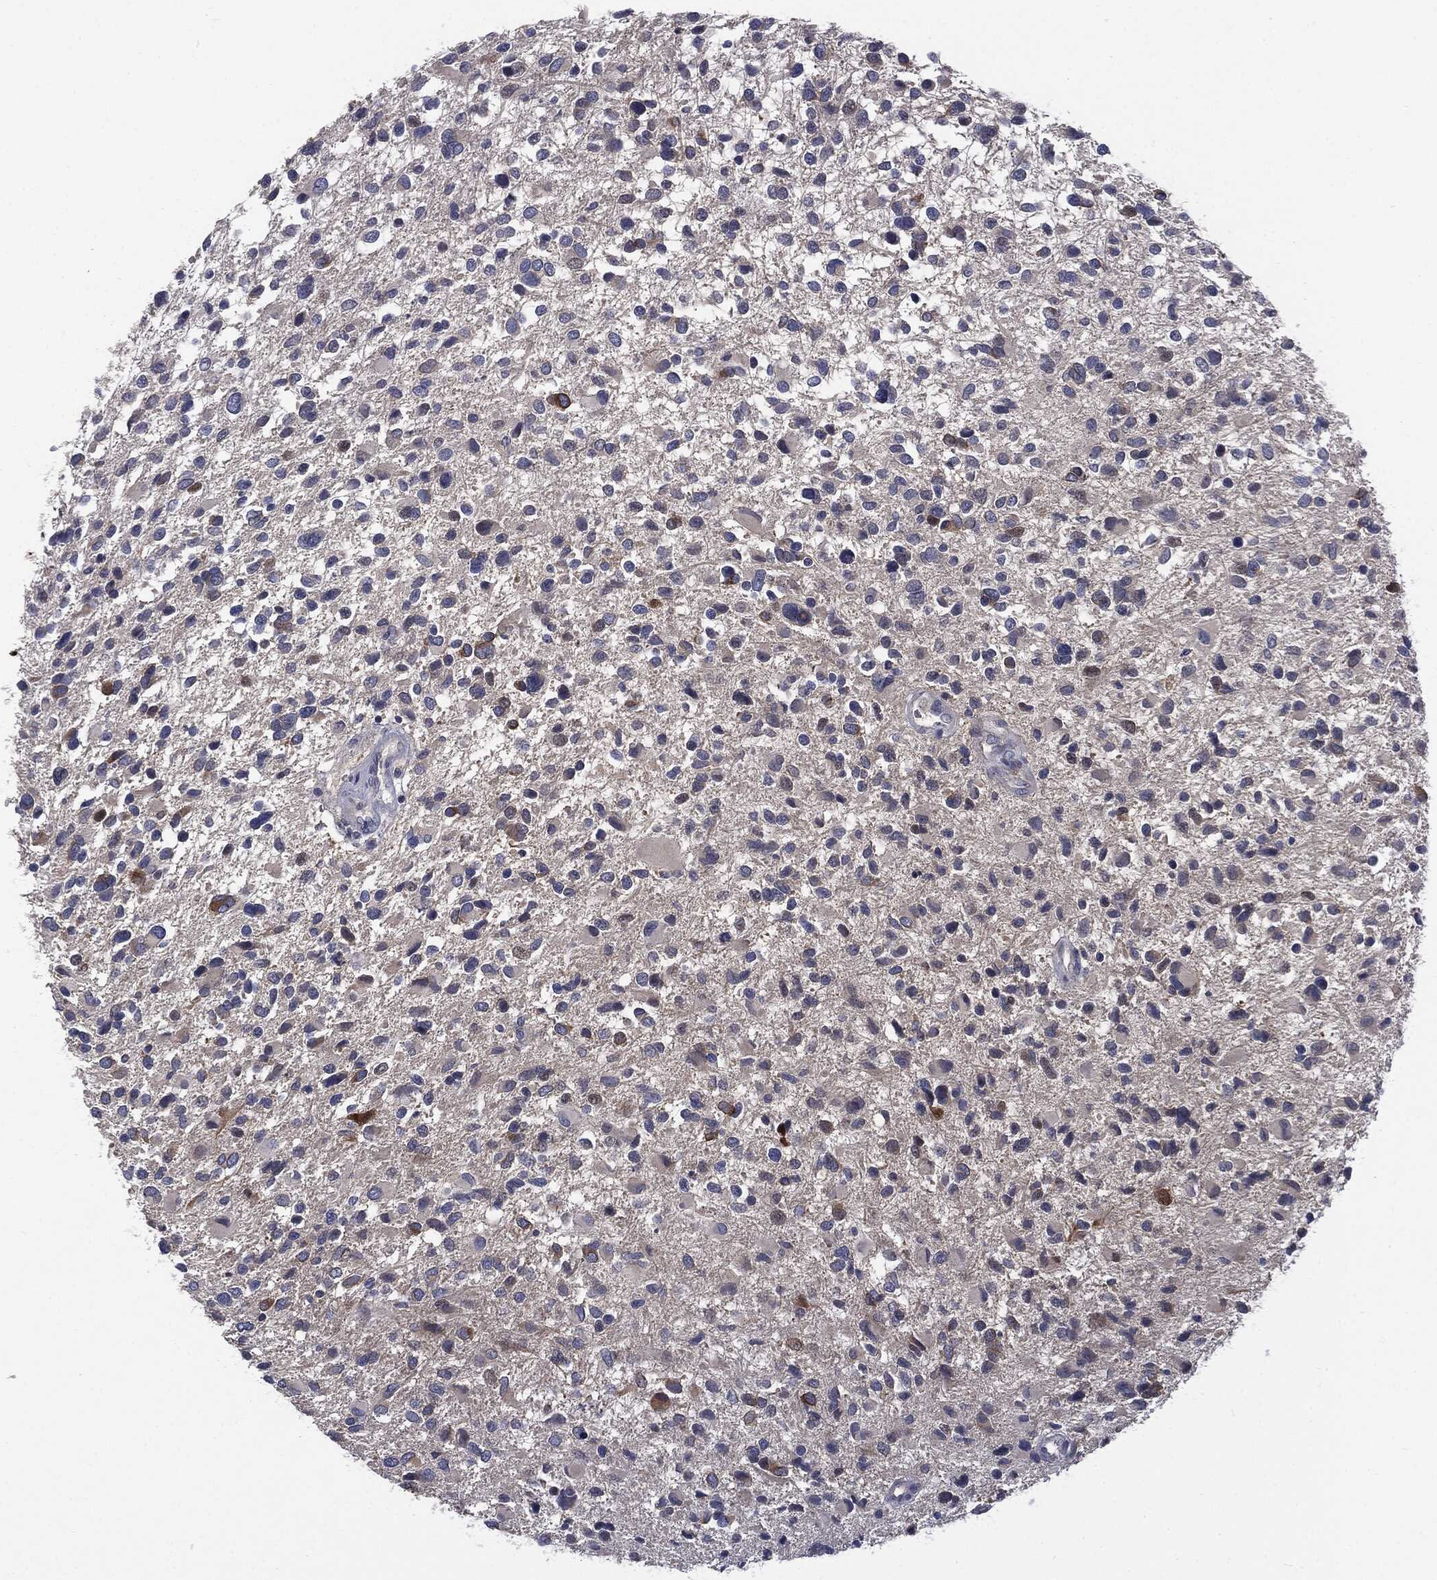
{"staining": {"intensity": "negative", "quantity": "none", "location": "none"}, "tissue": "glioma", "cell_type": "Tumor cells", "image_type": "cancer", "snomed": [{"axis": "morphology", "description": "Glioma, malignant, Low grade"}, {"axis": "topography", "description": "Brain"}], "caption": "Photomicrograph shows no significant protein expression in tumor cells of glioma.", "gene": "KRT5", "patient": {"sex": "female", "age": 32}}